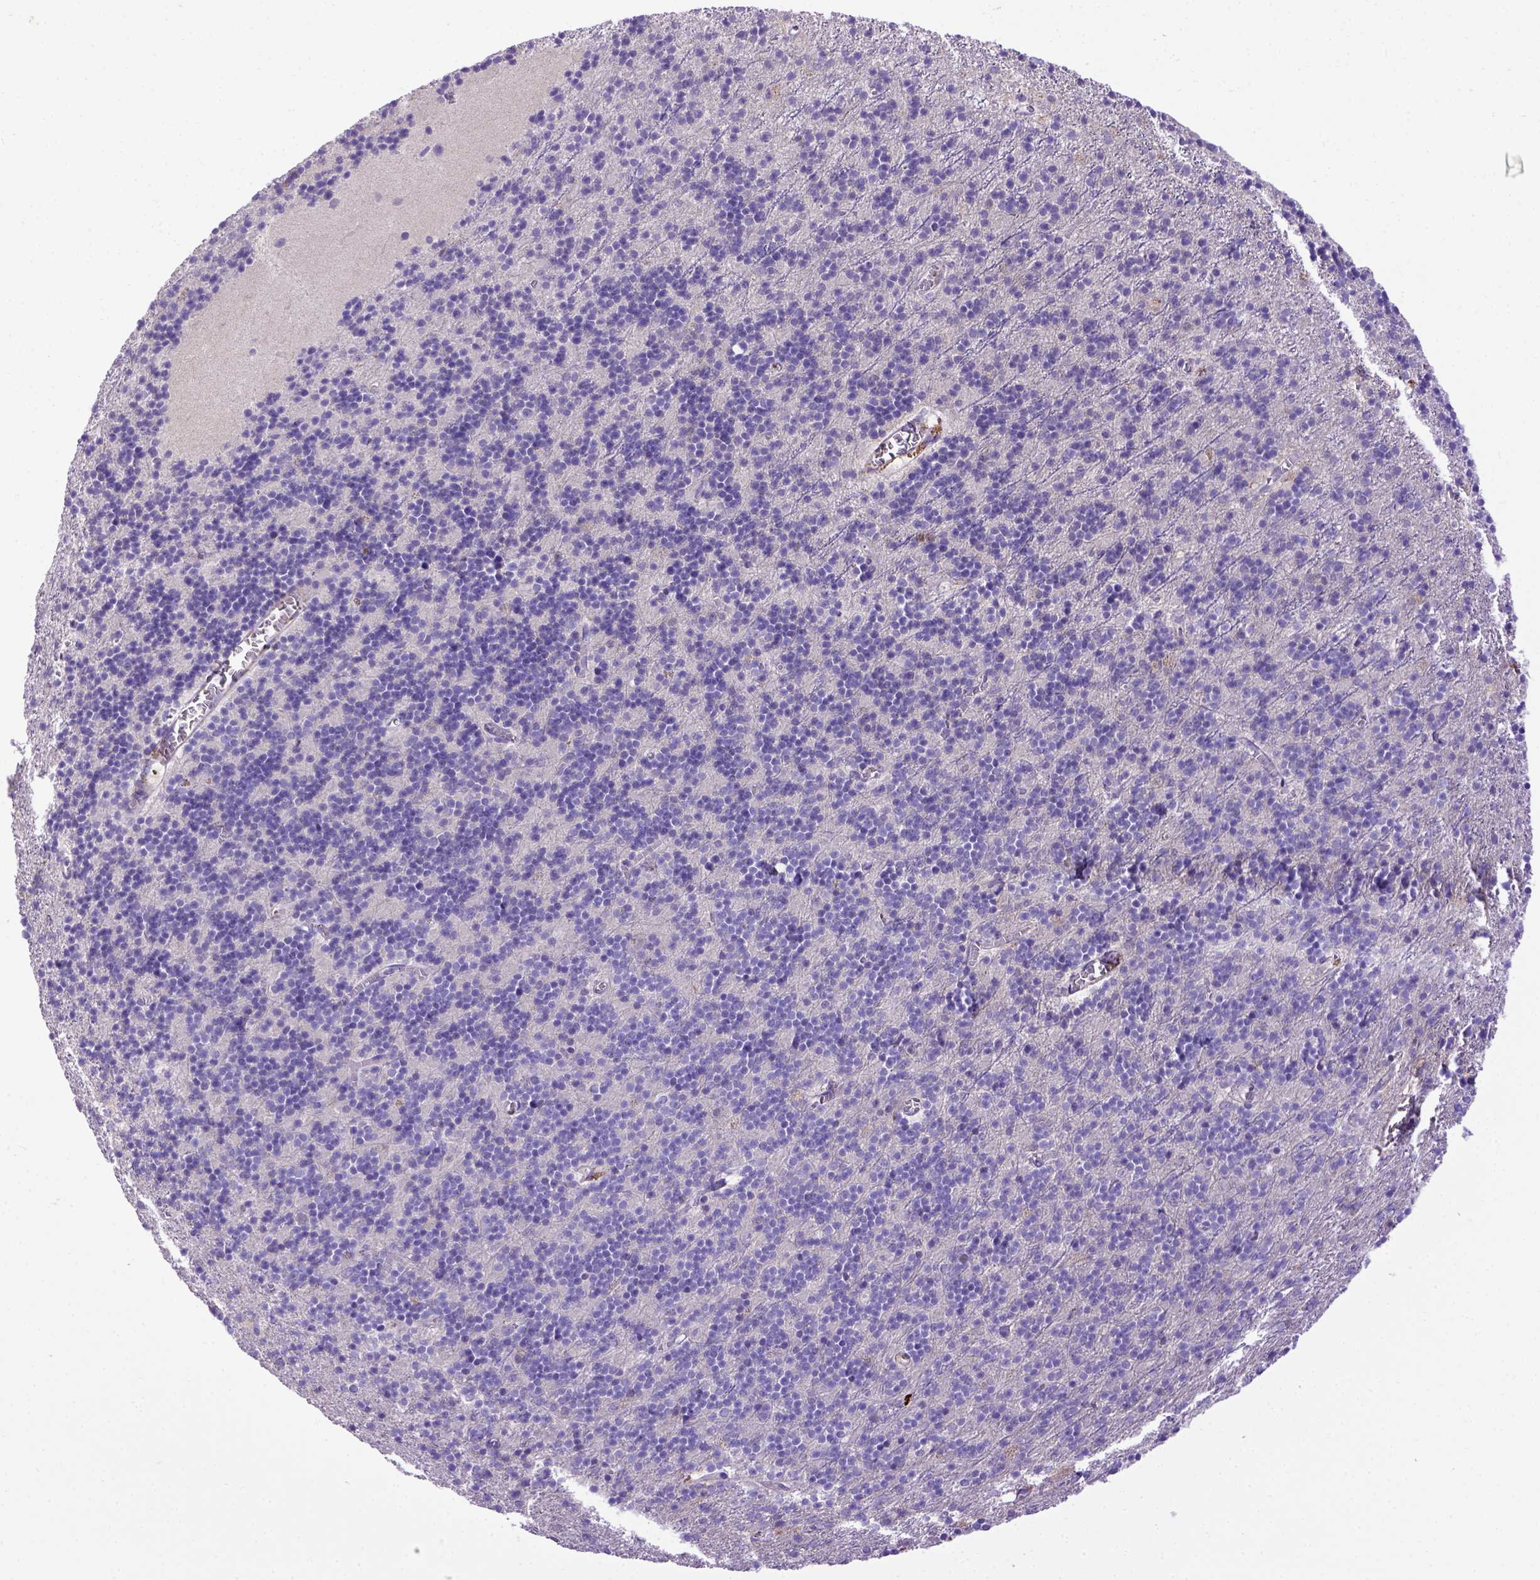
{"staining": {"intensity": "moderate", "quantity": "<25%", "location": "nuclear"}, "tissue": "cerebellum", "cell_type": "Cells in granular layer", "image_type": "normal", "snomed": [{"axis": "morphology", "description": "Normal tissue, NOS"}, {"axis": "topography", "description": "Cerebellum"}], "caption": "Moderate nuclear positivity for a protein is present in about <25% of cells in granular layer of unremarkable cerebellum using IHC.", "gene": "ADAM12", "patient": {"sex": "male", "age": 70}}